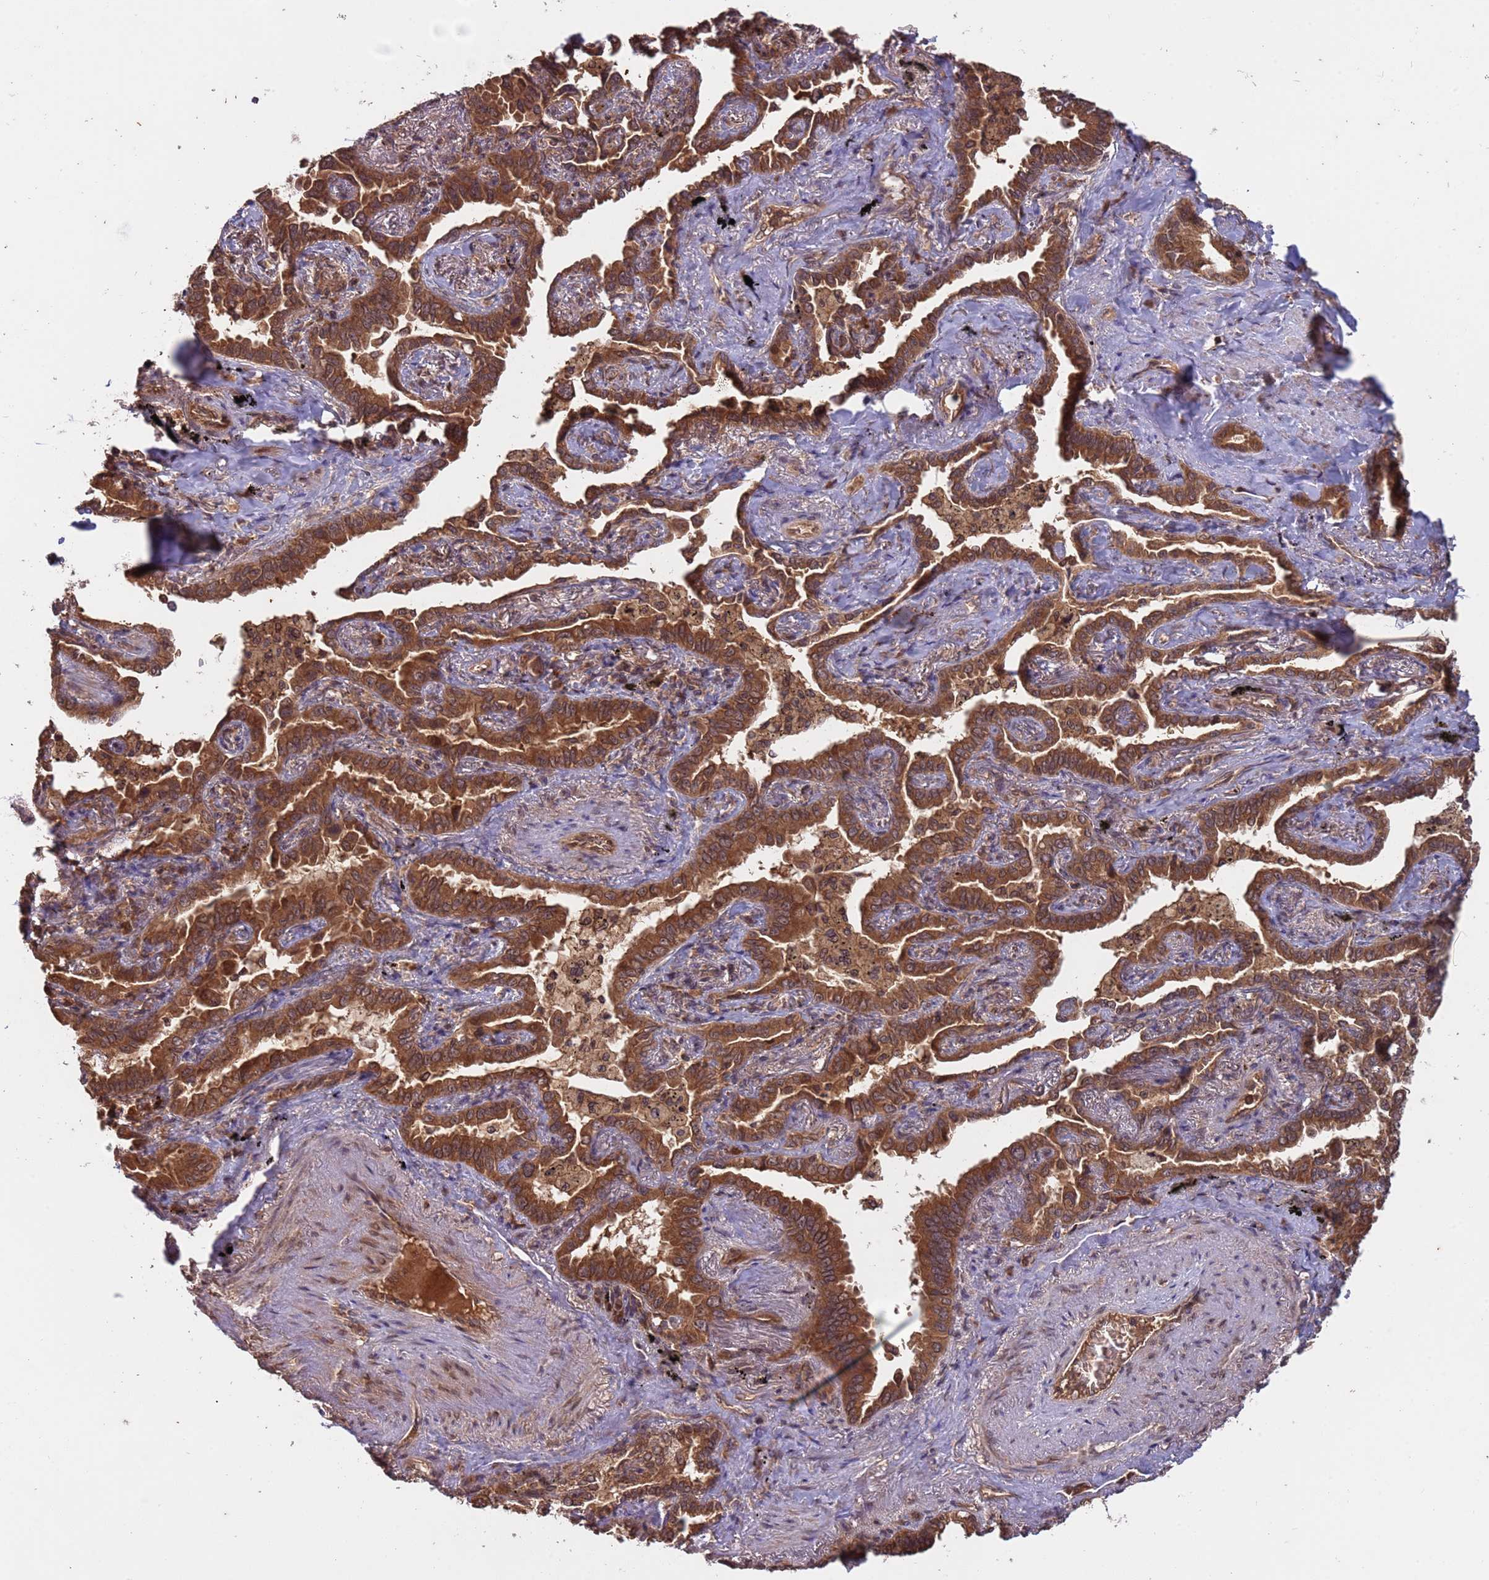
{"staining": {"intensity": "moderate", "quantity": ">75%", "location": "cytoplasmic/membranous,nuclear"}, "tissue": "lung cancer", "cell_type": "Tumor cells", "image_type": "cancer", "snomed": [{"axis": "morphology", "description": "Adenocarcinoma, NOS"}, {"axis": "topography", "description": "Lung"}], "caption": "Protein staining shows moderate cytoplasmic/membranous and nuclear expression in approximately >75% of tumor cells in adenocarcinoma (lung).", "gene": "ERI1", "patient": {"sex": "male", "age": 67}}